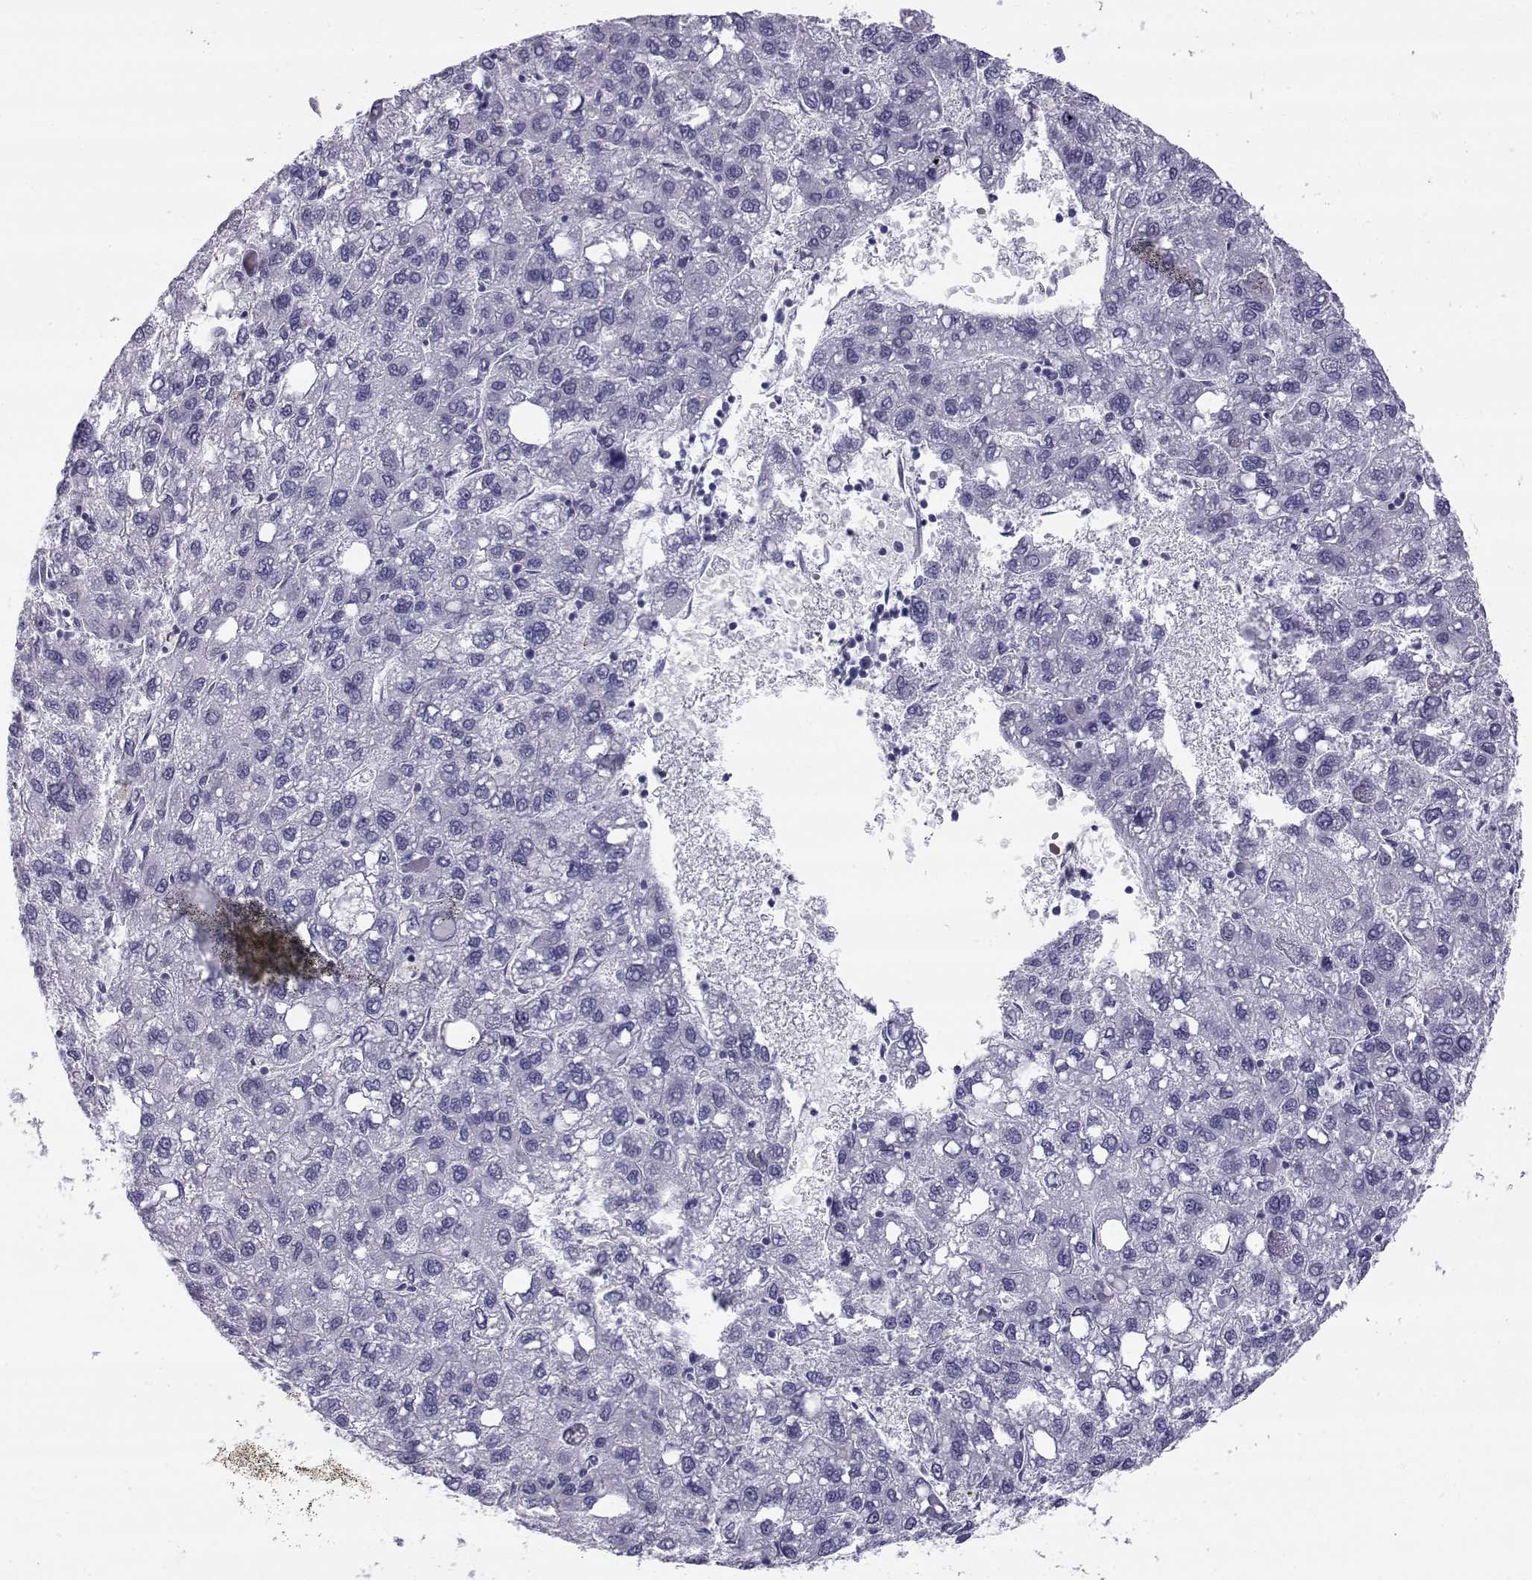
{"staining": {"intensity": "negative", "quantity": "none", "location": "none"}, "tissue": "liver cancer", "cell_type": "Tumor cells", "image_type": "cancer", "snomed": [{"axis": "morphology", "description": "Carcinoma, Hepatocellular, NOS"}, {"axis": "topography", "description": "Liver"}], "caption": "Immunohistochemistry image of human liver hepatocellular carcinoma stained for a protein (brown), which reveals no positivity in tumor cells. (IHC, brightfield microscopy, high magnification).", "gene": "RNASE12", "patient": {"sex": "female", "age": 82}}